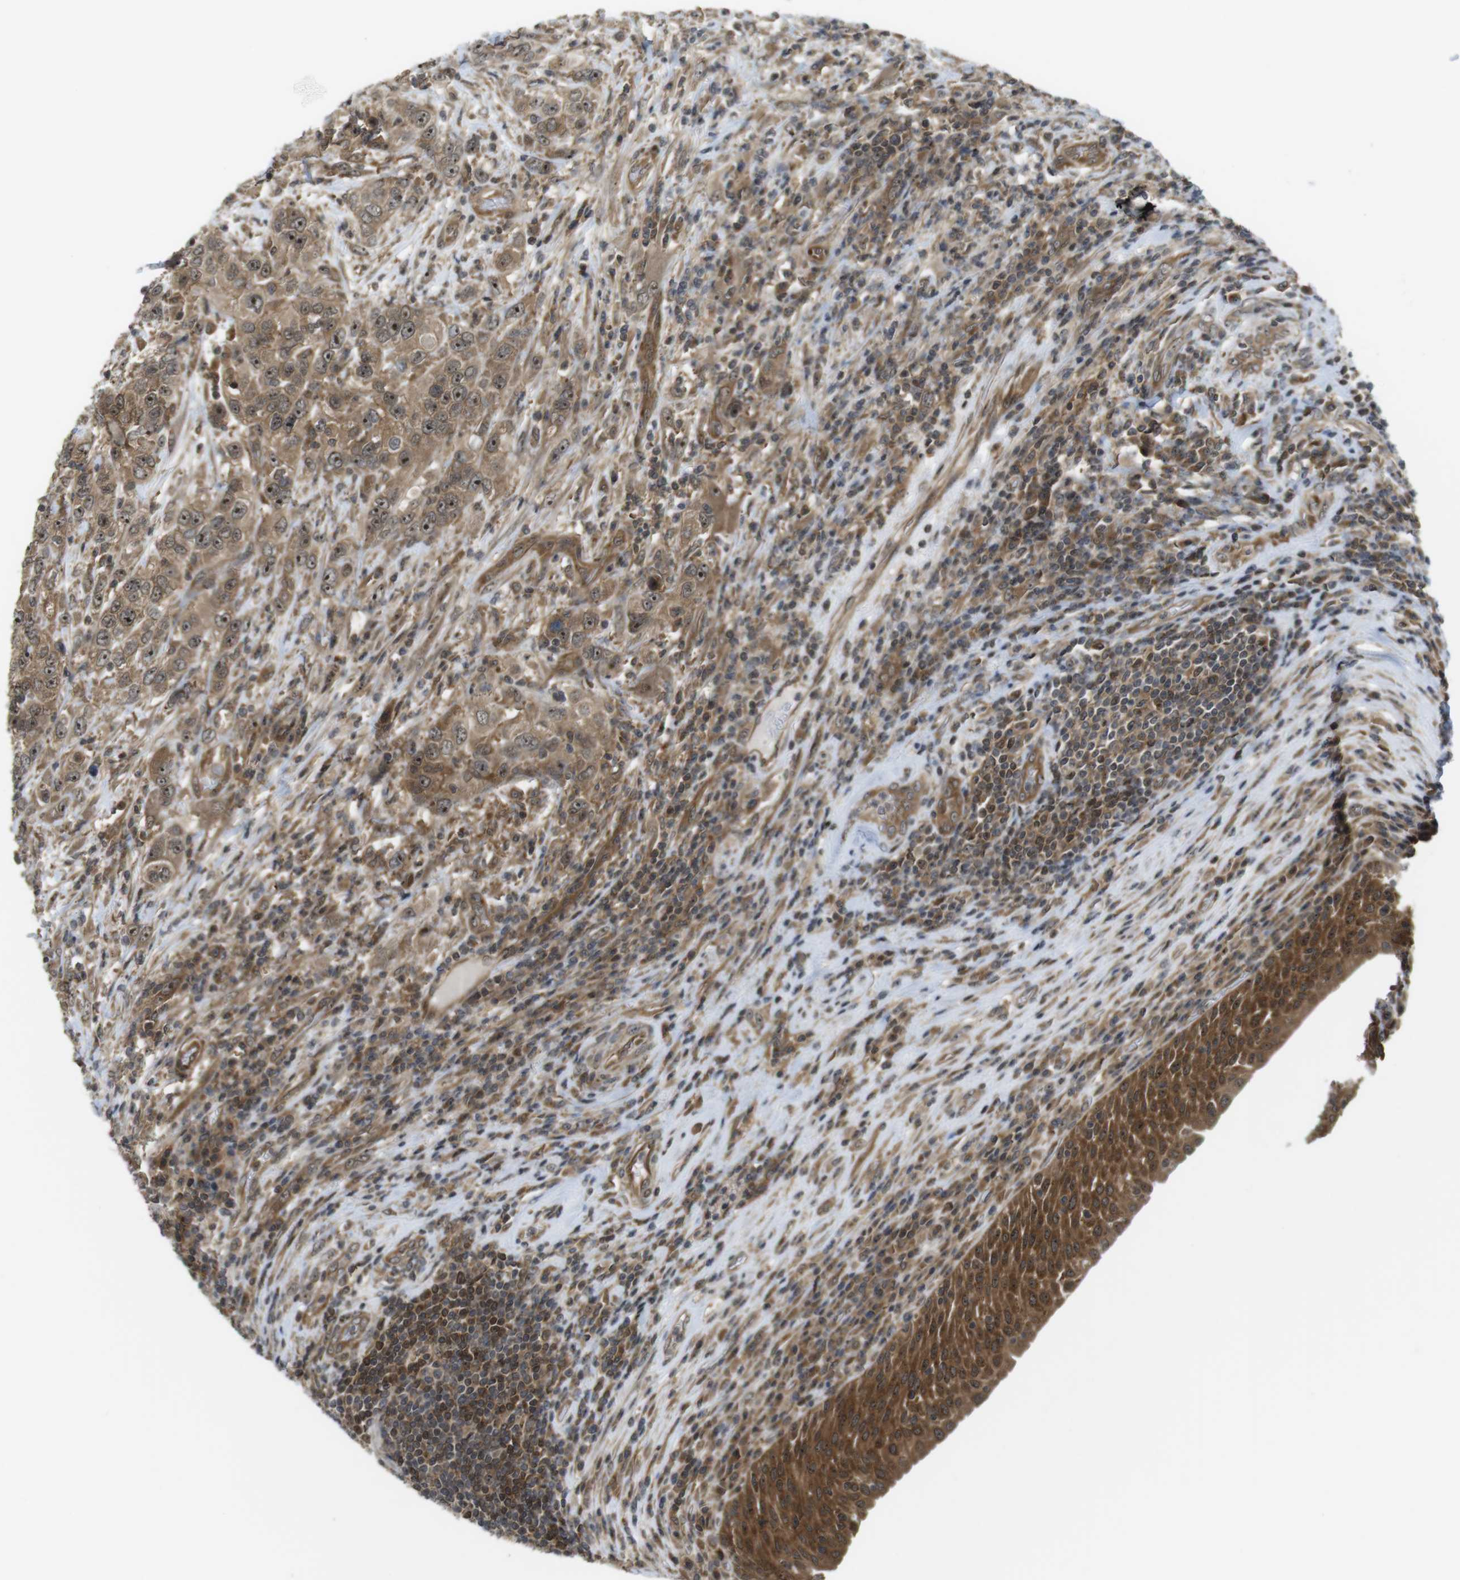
{"staining": {"intensity": "moderate", "quantity": ">75%", "location": "cytoplasmic/membranous,nuclear"}, "tissue": "urothelial cancer", "cell_type": "Tumor cells", "image_type": "cancer", "snomed": [{"axis": "morphology", "description": "Urothelial carcinoma, High grade"}, {"axis": "topography", "description": "Urinary bladder"}], "caption": "Brown immunohistochemical staining in urothelial cancer shows moderate cytoplasmic/membranous and nuclear expression in approximately >75% of tumor cells.", "gene": "CC2D1A", "patient": {"sex": "female", "age": 80}}